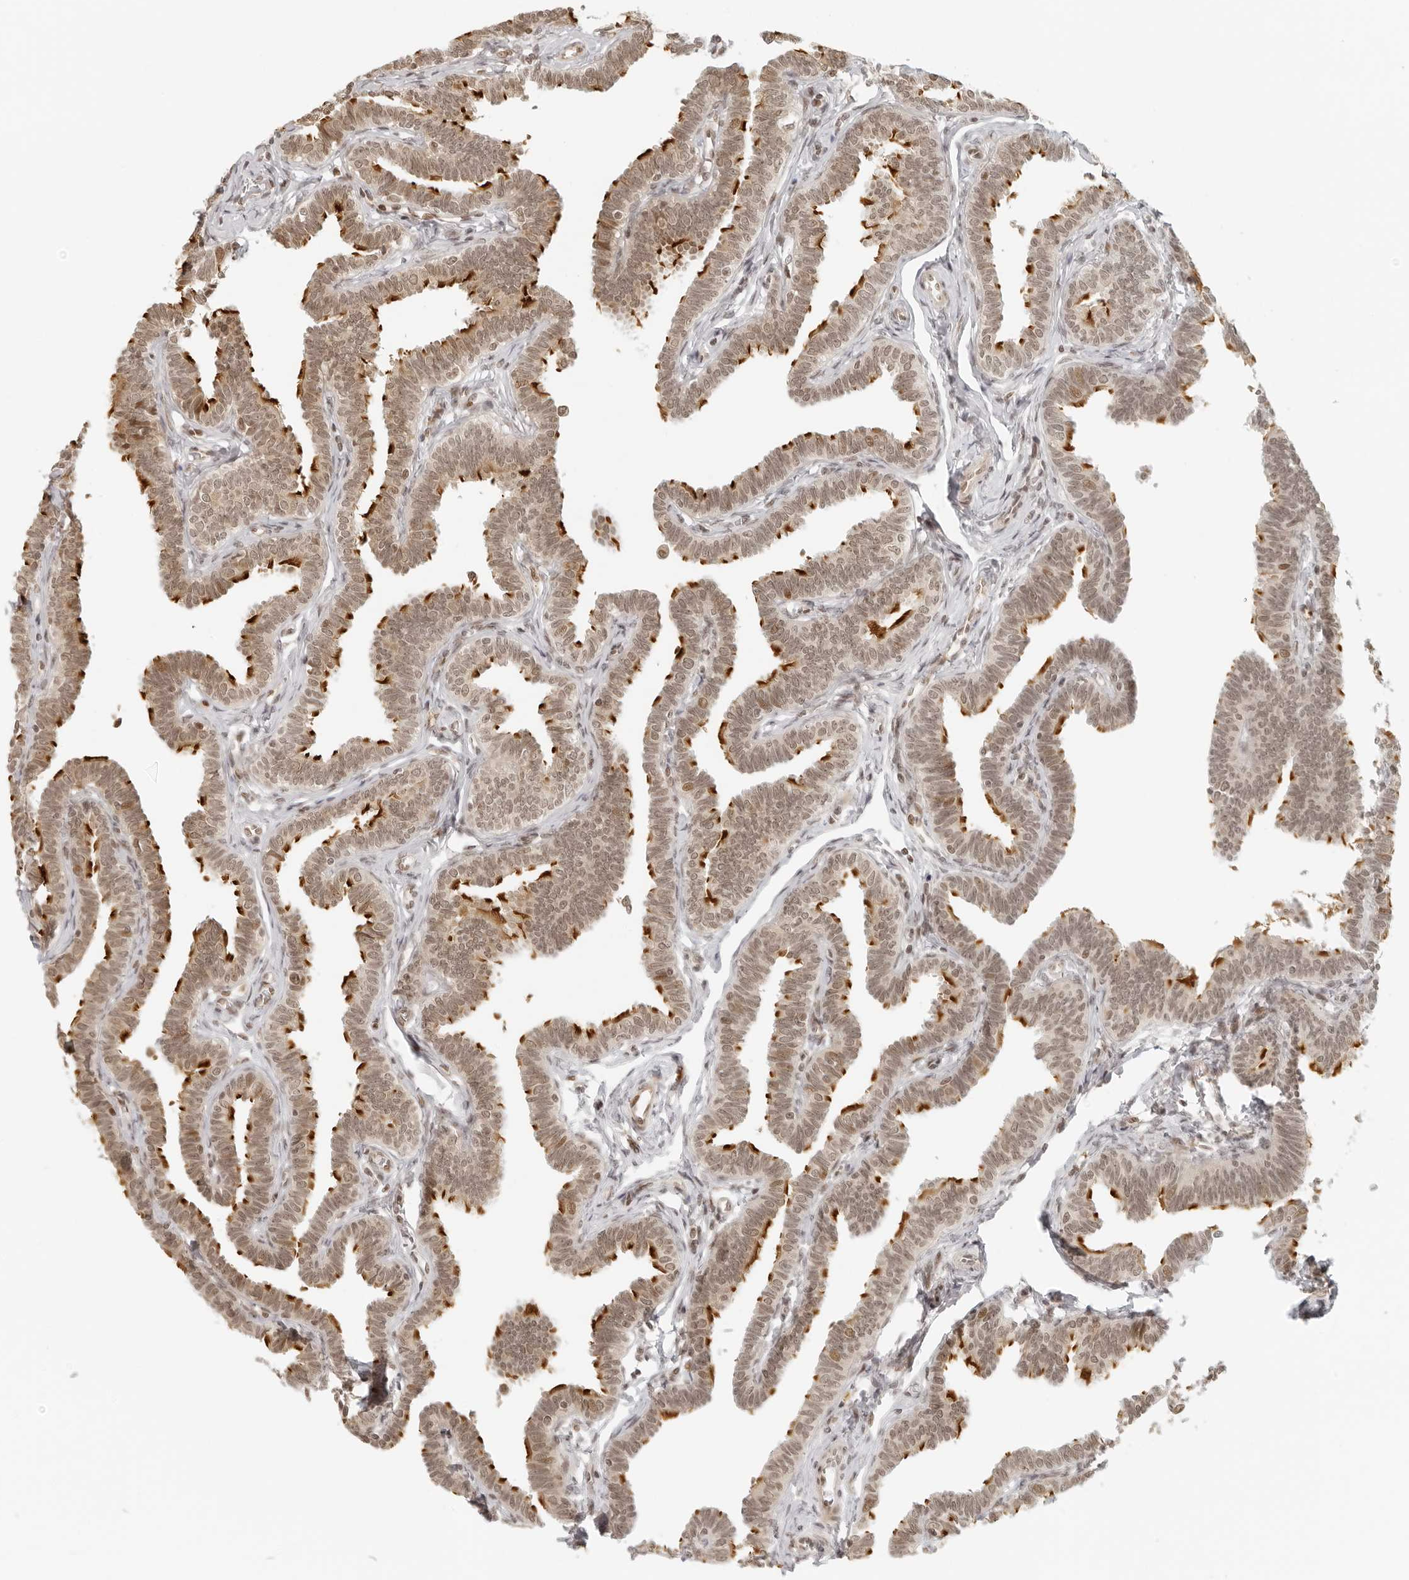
{"staining": {"intensity": "strong", "quantity": "<25%", "location": "cytoplasmic/membranous,nuclear"}, "tissue": "fallopian tube", "cell_type": "Glandular cells", "image_type": "normal", "snomed": [{"axis": "morphology", "description": "Normal tissue, NOS"}, {"axis": "topography", "description": "Fallopian tube"}, {"axis": "topography", "description": "Ovary"}], "caption": "Immunohistochemical staining of unremarkable fallopian tube reveals medium levels of strong cytoplasmic/membranous,nuclear positivity in about <25% of glandular cells.", "gene": "ZNF407", "patient": {"sex": "female", "age": 23}}